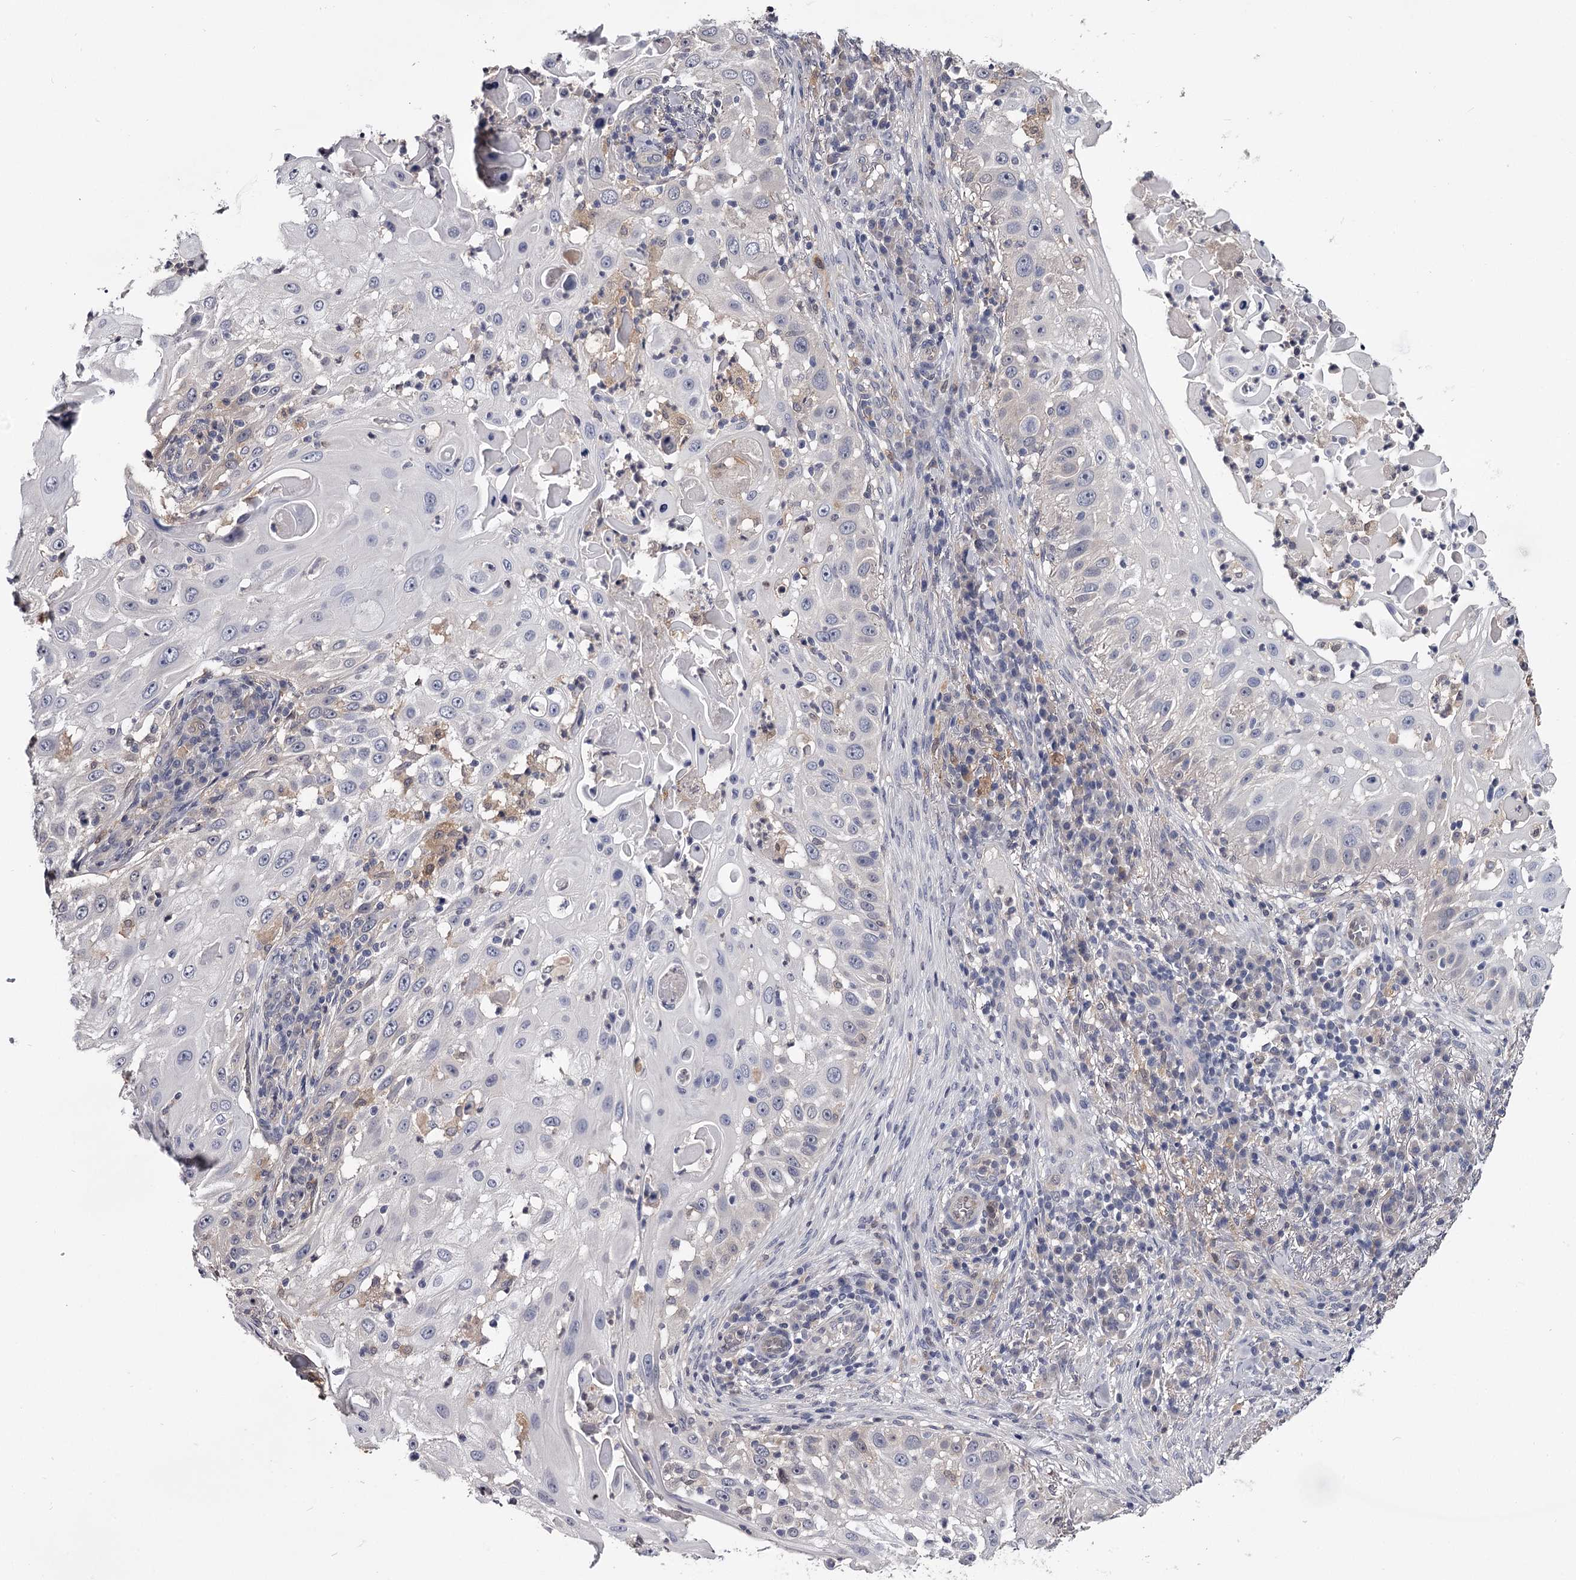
{"staining": {"intensity": "negative", "quantity": "none", "location": "none"}, "tissue": "skin cancer", "cell_type": "Tumor cells", "image_type": "cancer", "snomed": [{"axis": "morphology", "description": "Squamous cell carcinoma, NOS"}, {"axis": "topography", "description": "Skin"}], "caption": "Skin cancer was stained to show a protein in brown. There is no significant staining in tumor cells. (Stains: DAB (3,3'-diaminobenzidine) IHC with hematoxylin counter stain, Microscopy: brightfield microscopy at high magnification).", "gene": "GSTO1", "patient": {"sex": "female", "age": 44}}